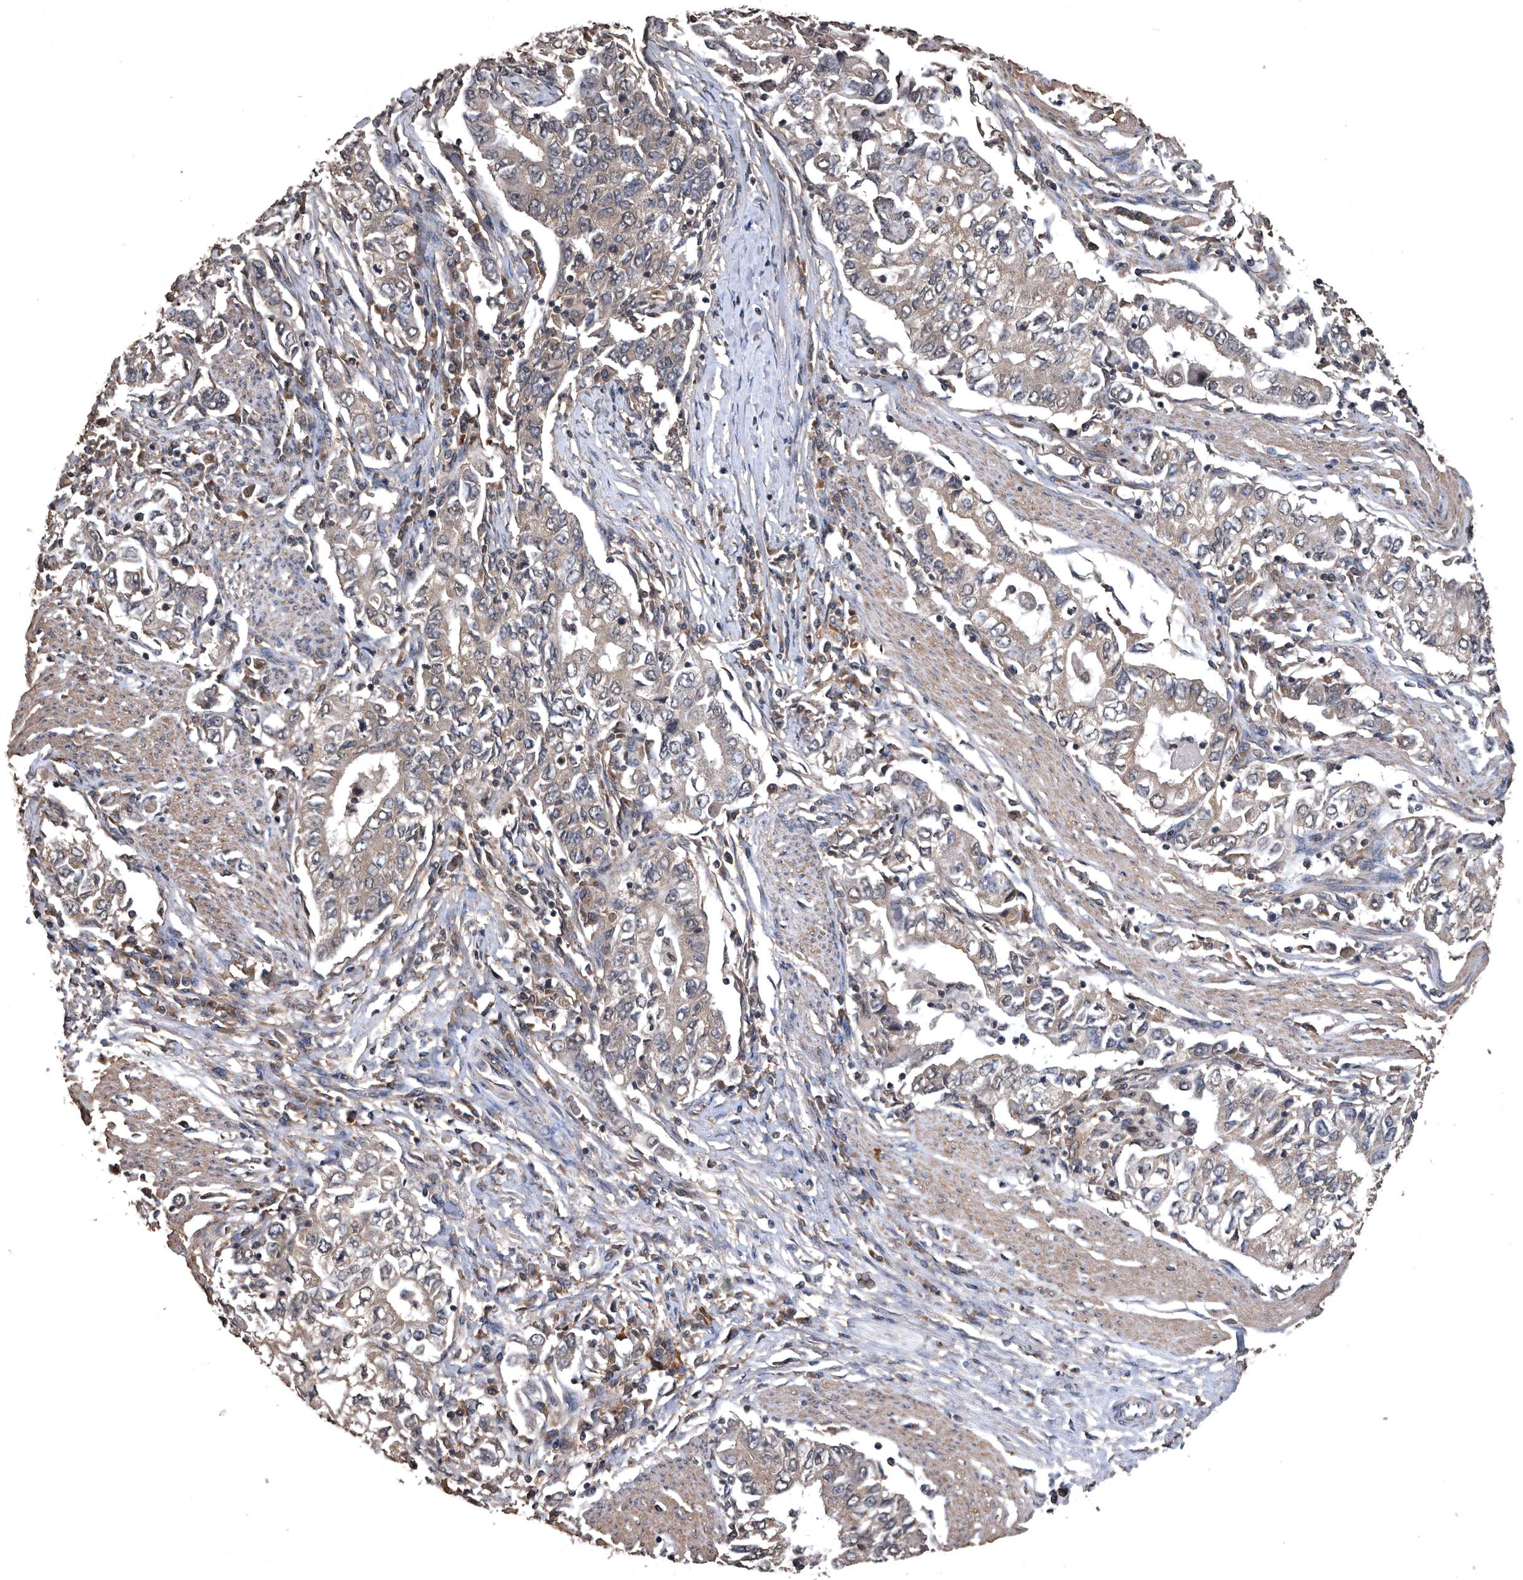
{"staining": {"intensity": "weak", "quantity": "25%-75%", "location": "cytoplasmic/membranous"}, "tissue": "stomach cancer", "cell_type": "Tumor cells", "image_type": "cancer", "snomed": [{"axis": "morphology", "description": "Adenocarcinoma, NOS"}, {"axis": "topography", "description": "Stomach, lower"}], "caption": "The histopathology image exhibits staining of adenocarcinoma (stomach), revealing weak cytoplasmic/membranous protein expression (brown color) within tumor cells.", "gene": "NRBP1", "patient": {"sex": "female", "age": 72}}